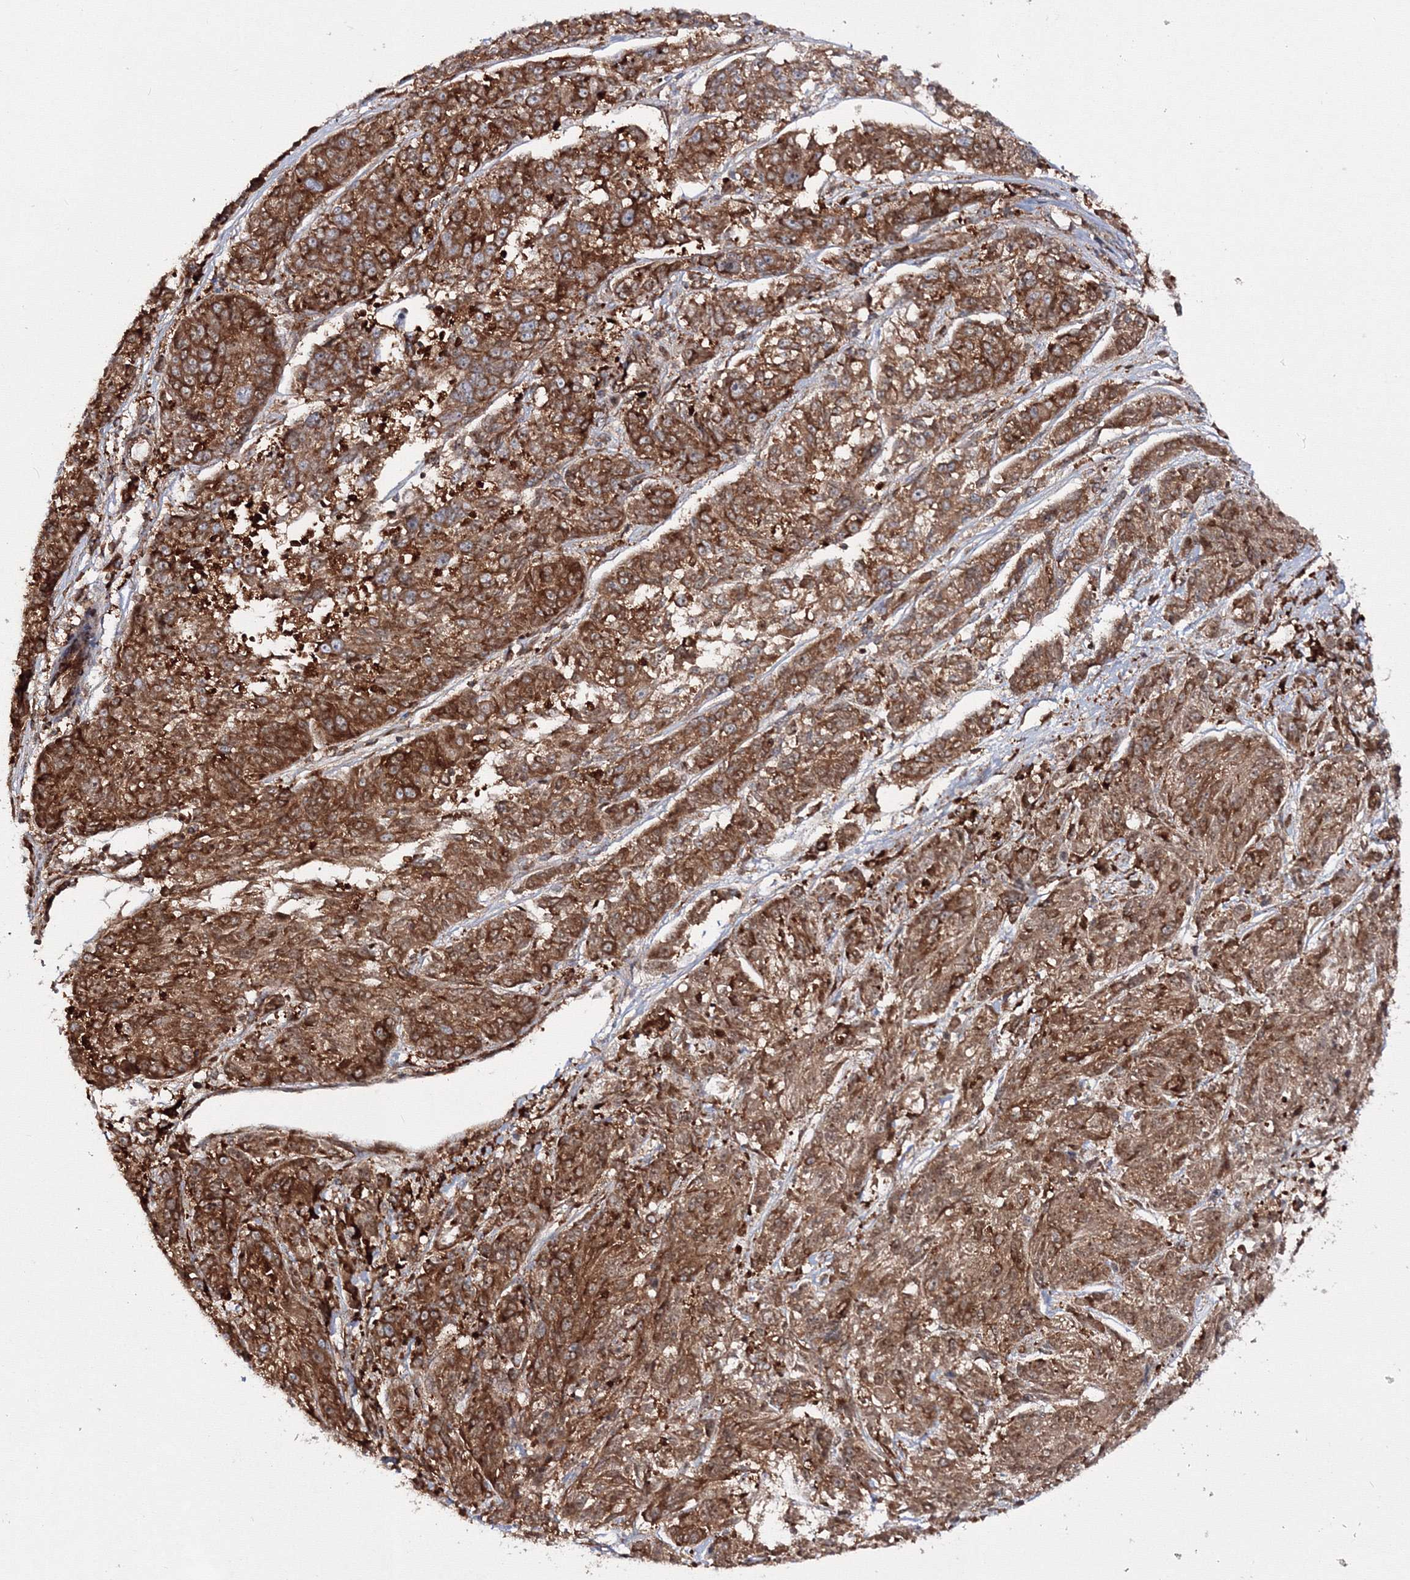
{"staining": {"intensity": "strong", "quantity": ">75%", "location": "cytoplasmic/membranous"}, "tissue": "melanoma", "cell_type": "Tumor cells", "image_type": "cancer", "snomed": [{"axis": "morphology", "description": "Malignant melanoma, NOS"}, {"axis": "topography", "description": "Skin"}], "caption": "Immunohistochemistry (IHC) (DAB) staining of human melanoma shows strong cytoplasmic/membranous protein positivity in about >75% of tumor cells.", "gene": "HARS1", "patient": {"sex": "male", "age": 53}}